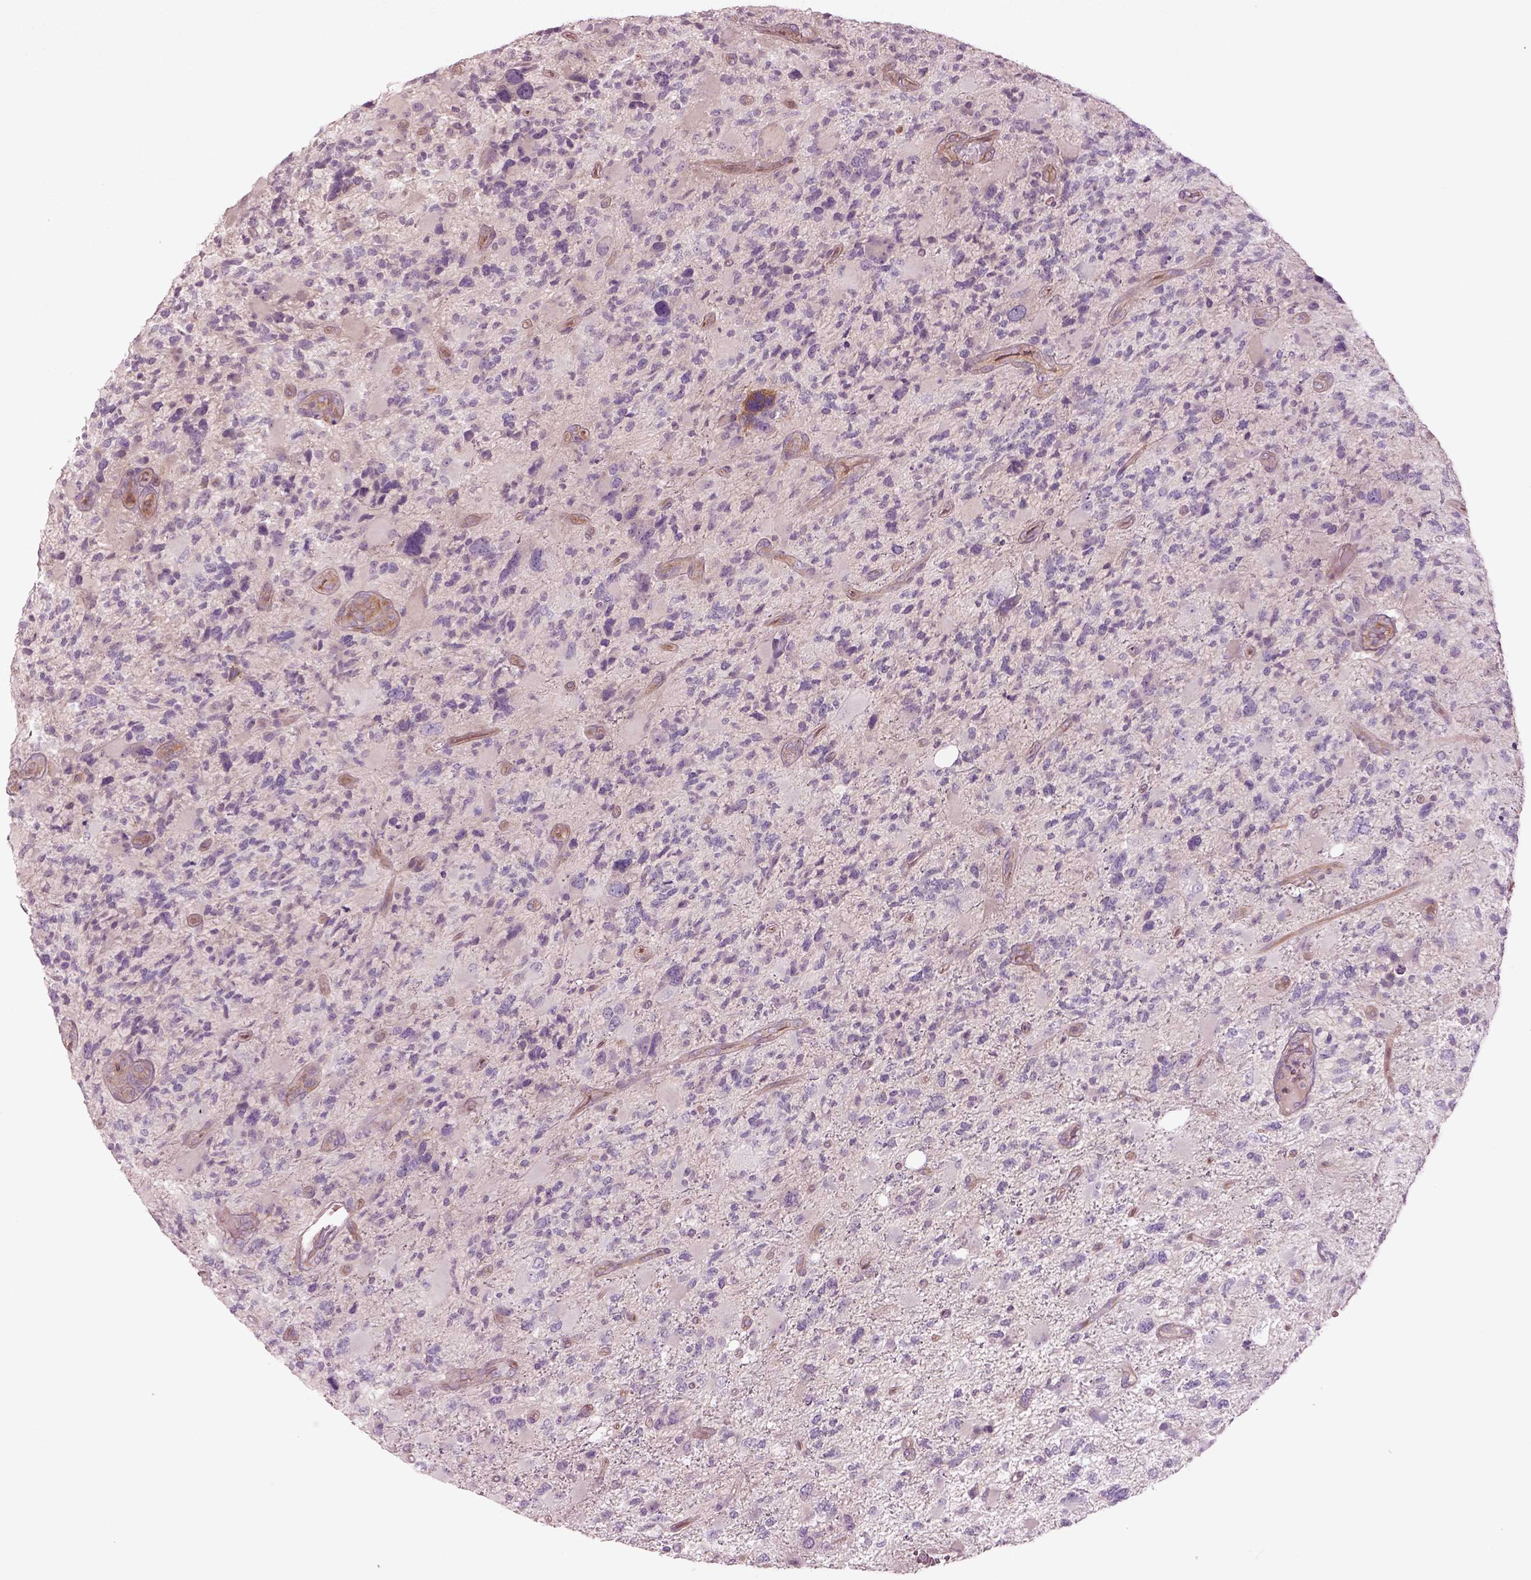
{"staining": {"intensity": "negative", "quantity": "none", "location": "none"}, "tissue": "glioma", "cell_type": "Tumor cells", "image_type": "cancer", "snomed": [{"axis": "morphology", "description": "Glioma, malignant, High grade"}, {"axis": "topography", "description": "Brain"}], "caption": "Immunohistochemistry image of human glioma stained for a protein (brown), which demonstrates no positivity in tumor cells.", "gene": "DUOXA2", "patient": {"sex": "female", "age": 71}}